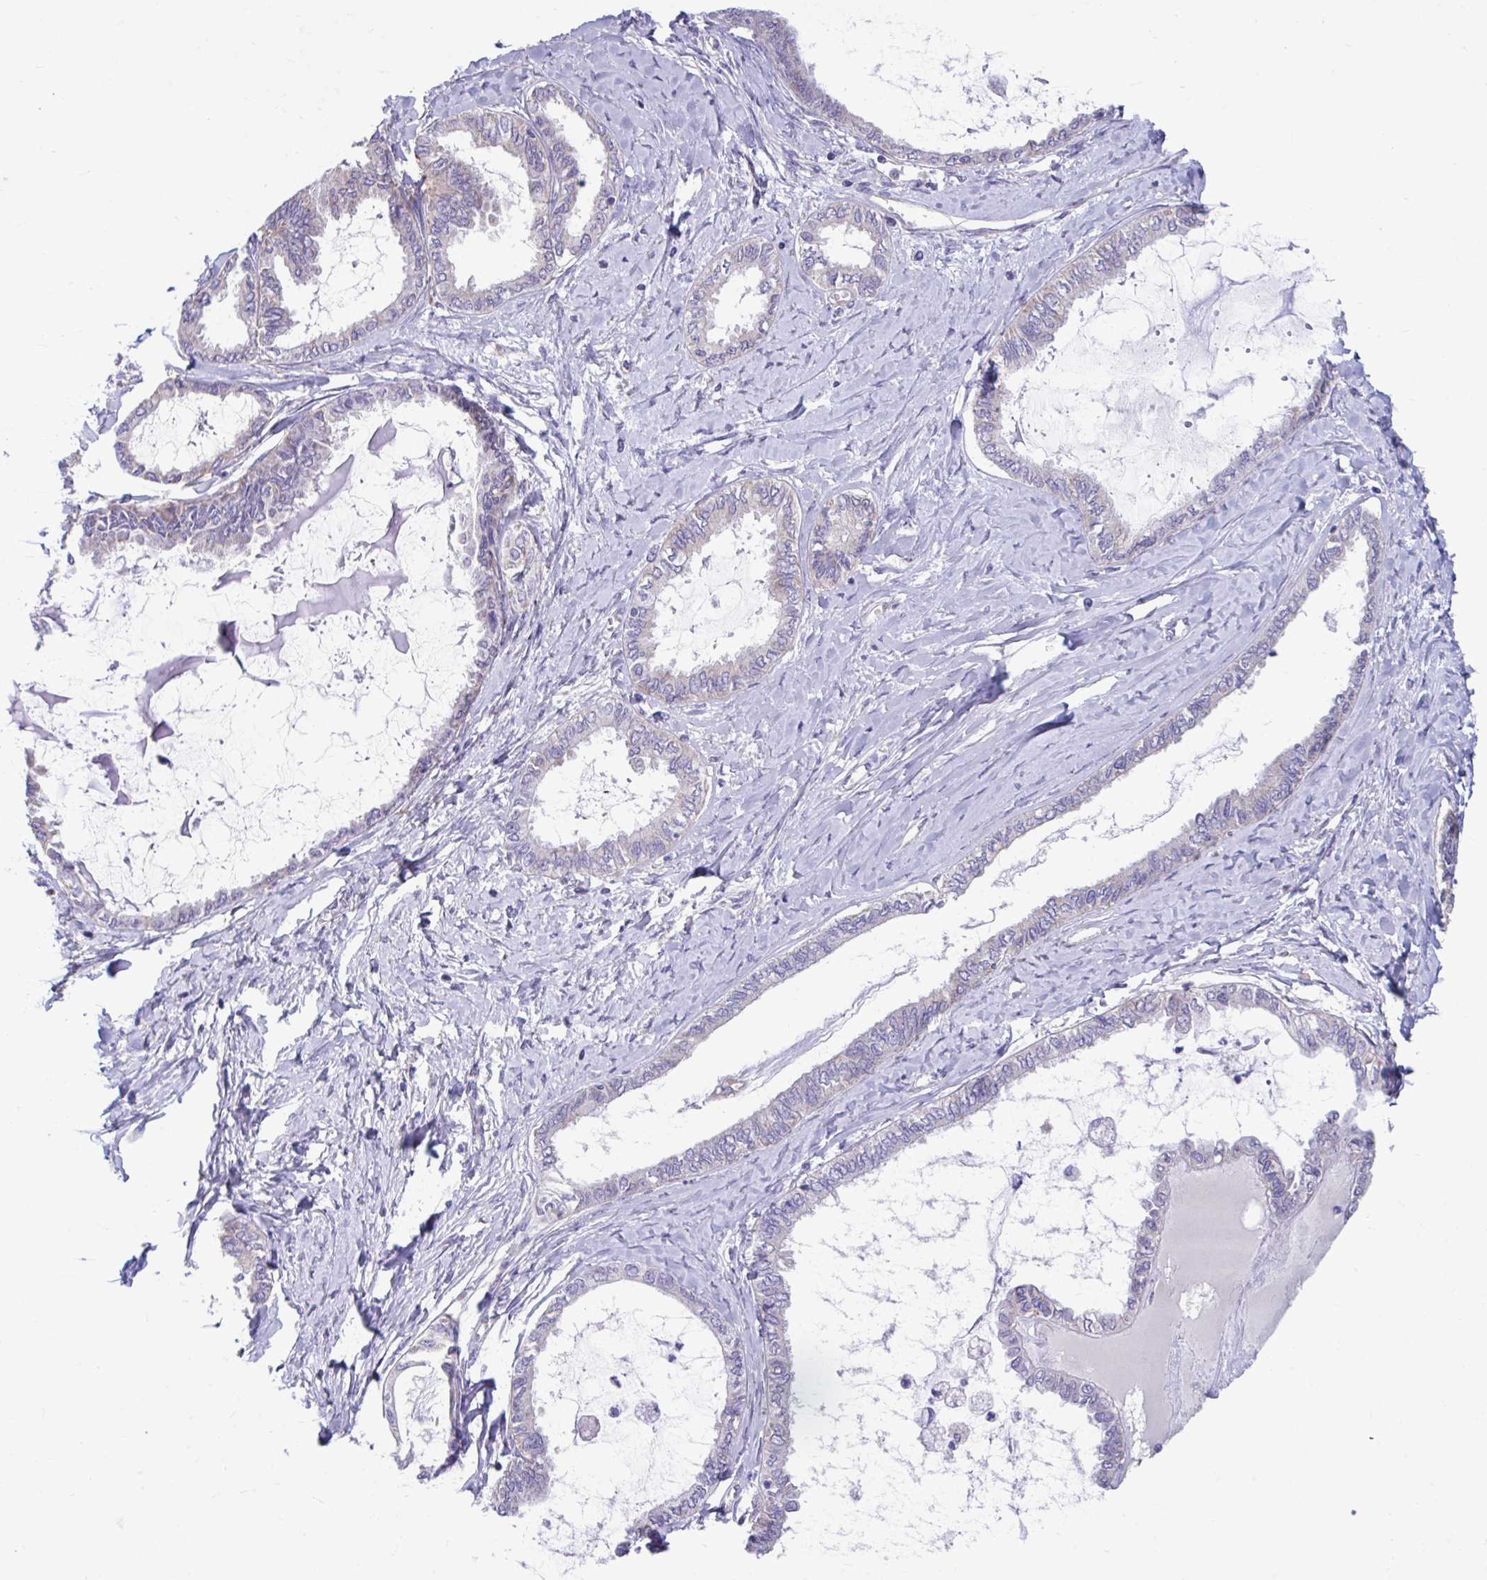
{"staining": {"intensity": "negative", "quantity": "none", "location": "none"}, "tissue": "ovarian cancer", "cell_type": "Tumor cells", "image_type": "cancer", "snomed": [{"axis": "morphology", "description": "Carcinoma, endometroid"}, {"axis": "topography", "description": "Ovary"}], "caption": "Human ovarian cancer stained for a protein using IHC exhibits no staining in tumor cells.", "gene": "LINGO4", "patient": {"sex": "female", "age": 70}}